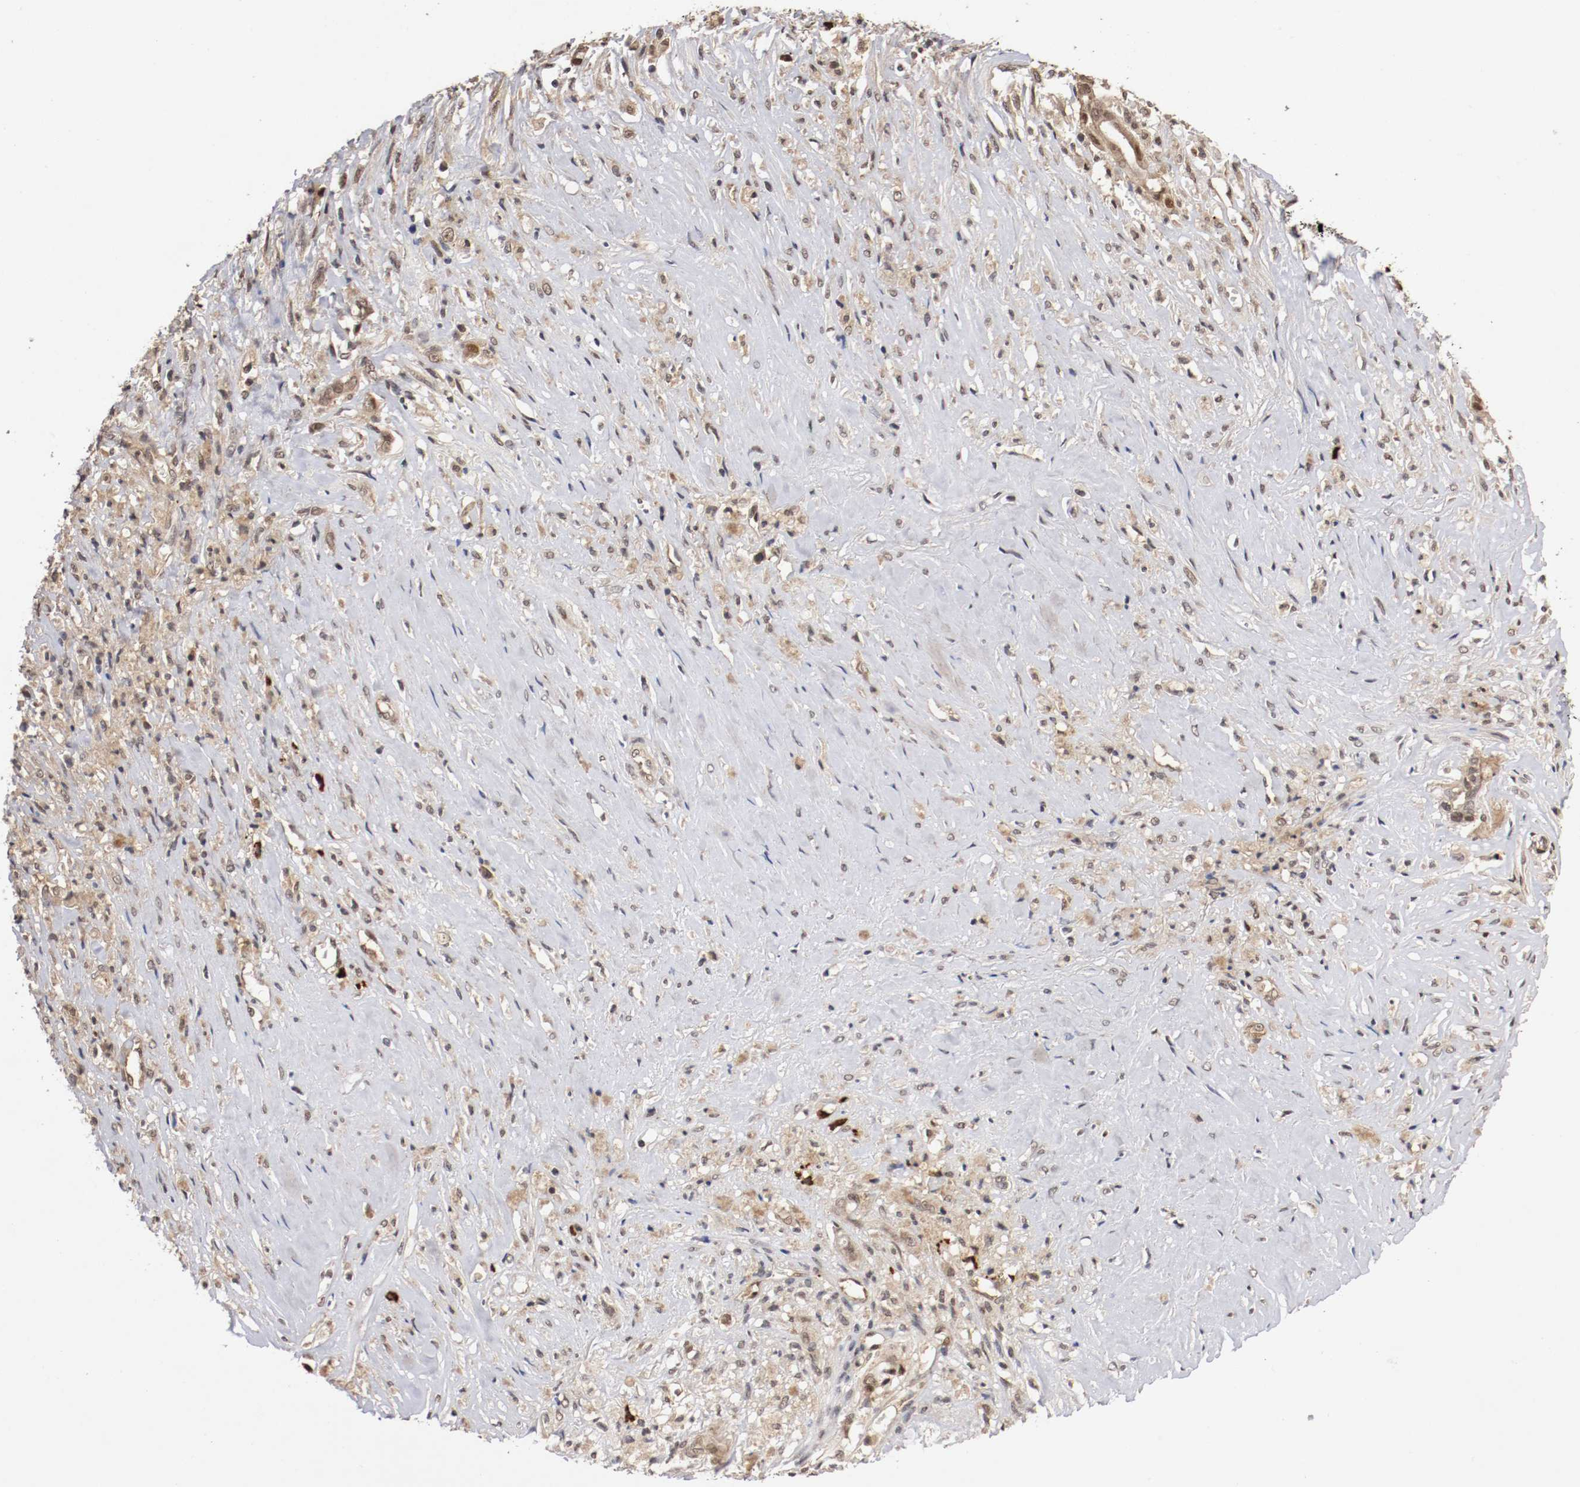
{"staining": {"intensity": "weak", "quantity": ">75%", "location": "cytoplasmic/membranous,nuclear"}, "tissue": "liver cancer", "cell_type": "Tumor cells", "image_type": "cancer", "snomed": [{"axis": "morphology", "description": "Cholangiocarcinoma"}, {"axis": "topography", "description": "Liver"}], "caption": "Liver cancer (cholangiocarcinoma) stained for a protein (brown) reveals weak cytoplasmic/membranous and nuclear positive staining in approximately >75% of tumor cells.", "gene": "DNMT3B", "patient": {"sex": "female", "age": 70}}